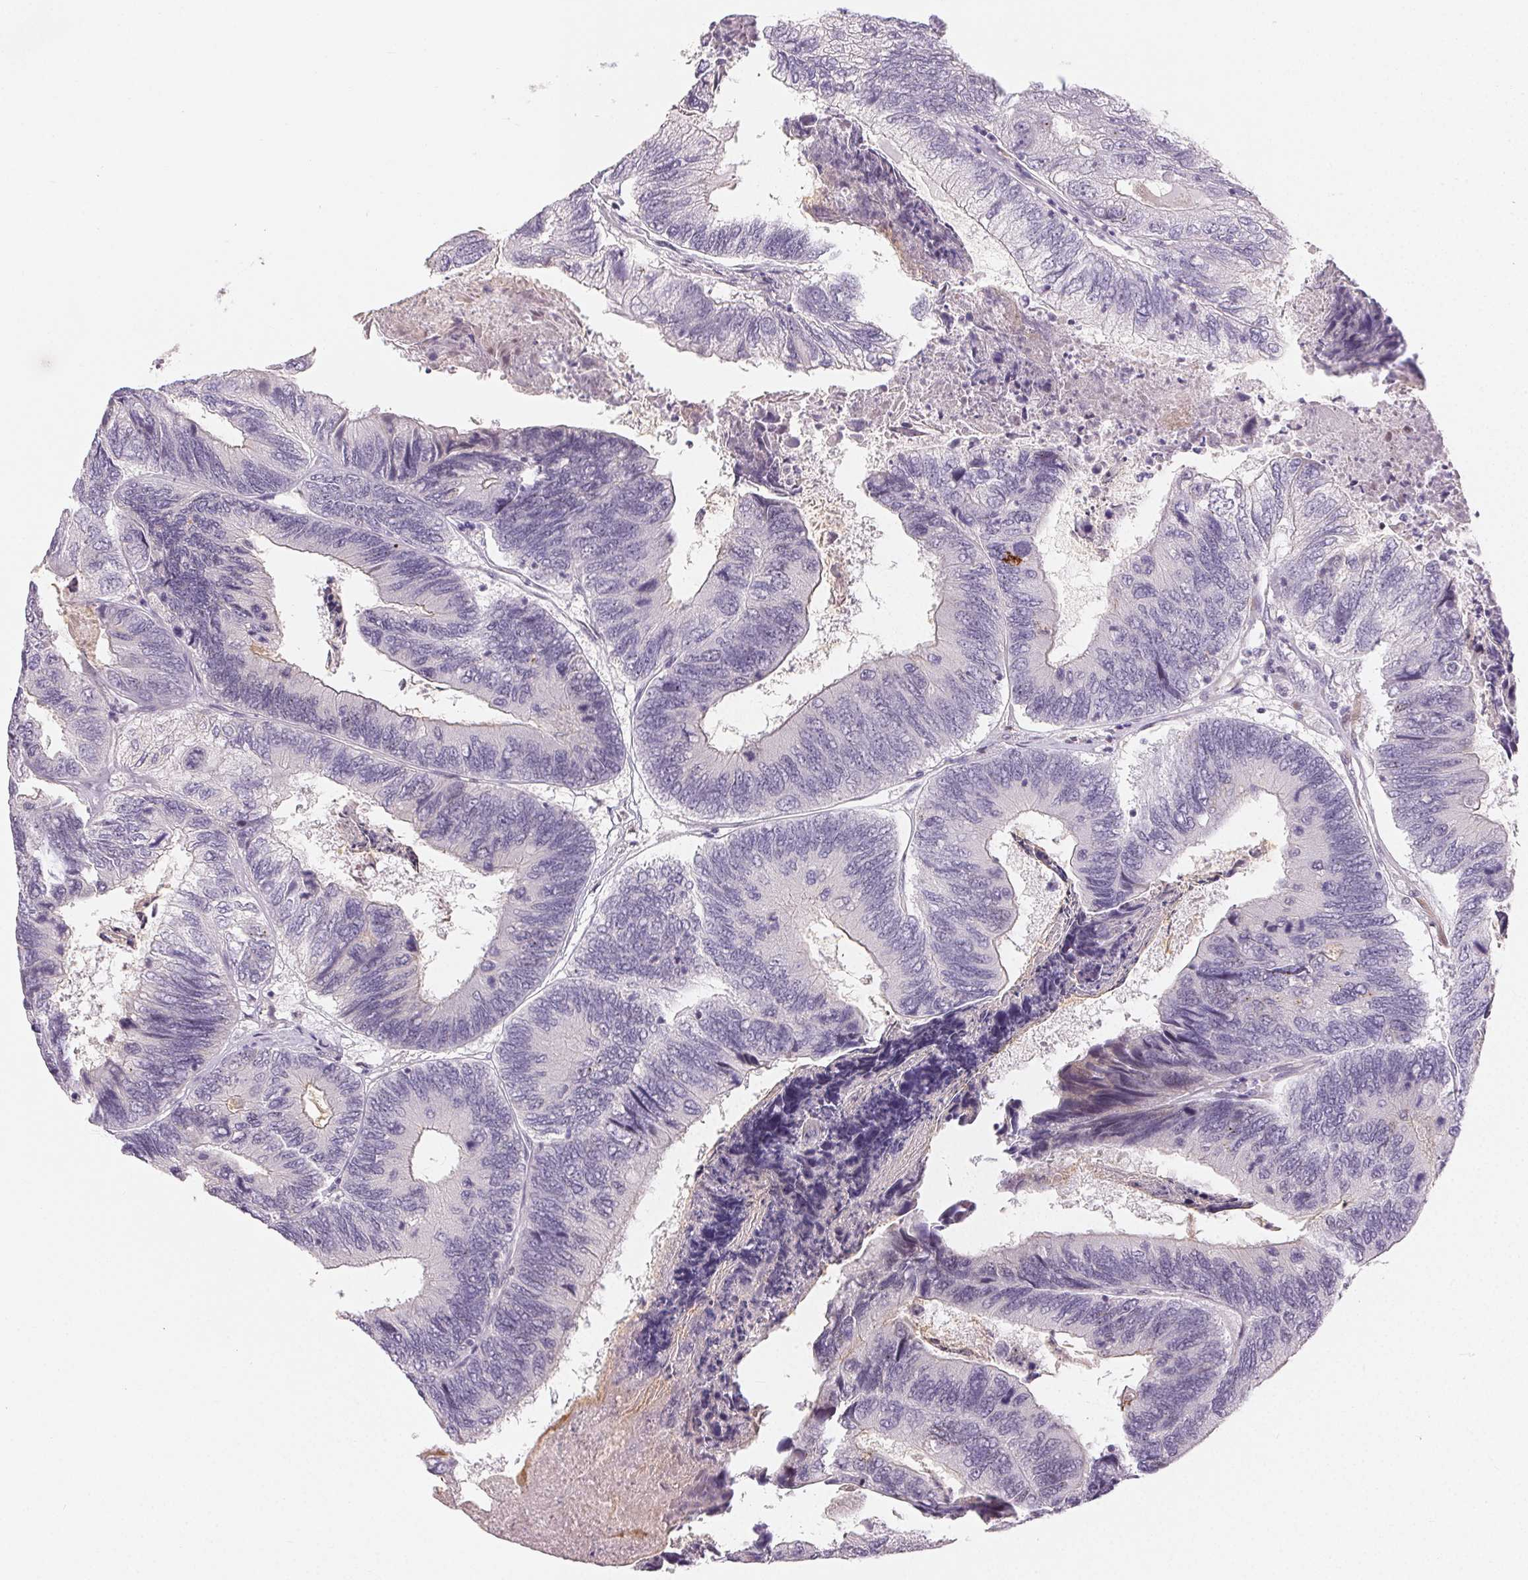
{"staining": {"intensity": "negative", "quantity": "none", "location": "none"}, "tissue": "colorectal cancer", "cell_type": "Tumor cells", "image_type": "cancer", "snomed": [{"axis": "morphology", "description": "Adenocarcinoma, NOS"}, {"axis": "topography", "description": "Colon"}], "caption": "Immunohistochemistry (IHC) of human colorectal adenocarcinoma exhibits no staining in tumor cells. (Stains: DAB immunohistochemistry (IHC) with hematoxylin counter stain, Microscopy: brightfield microscopy at high magnification).", "gene": "RPGRIP1", "patient": {"sex": "female", "age": 67}}